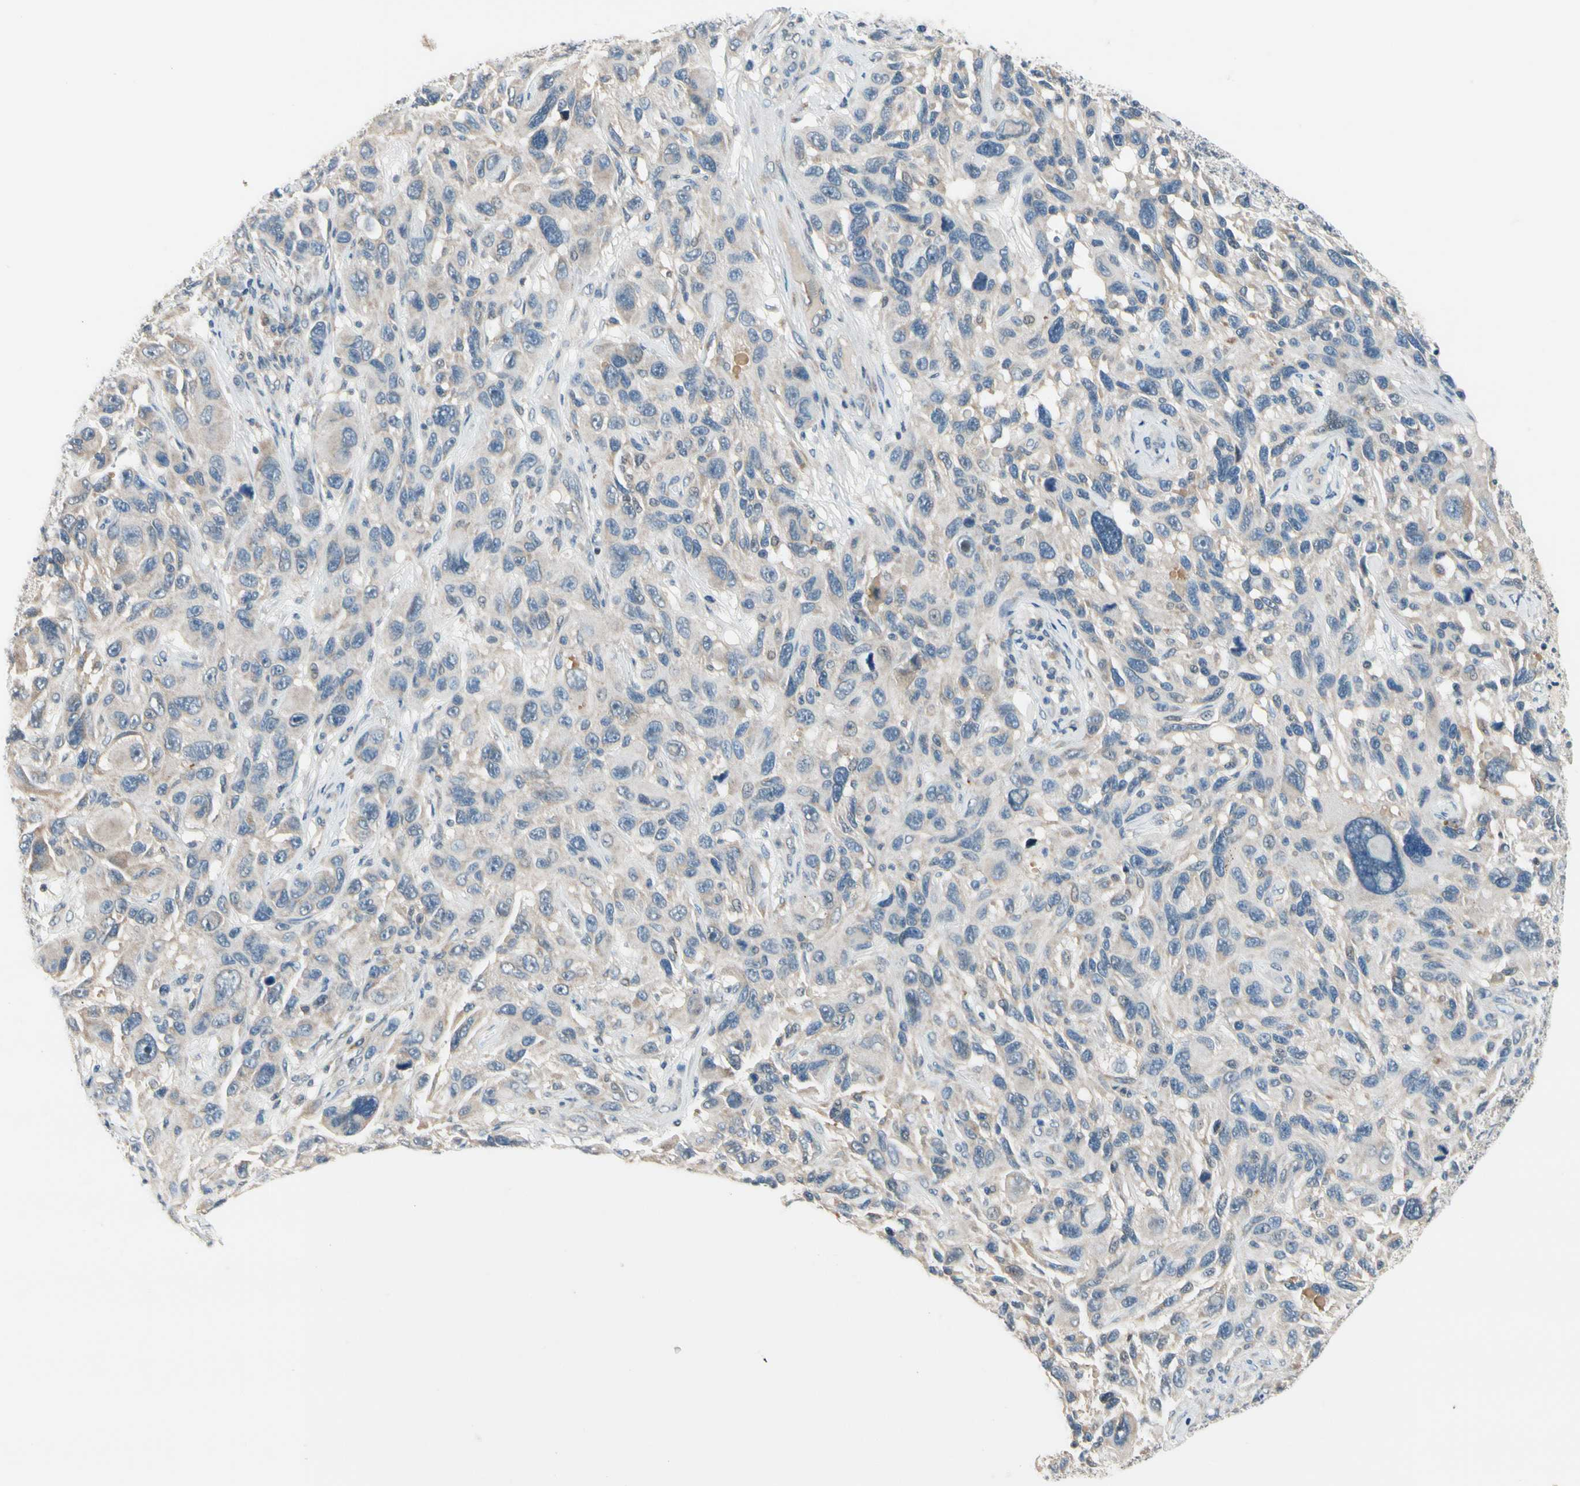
{"staining": {"intensity": "weak", "quantity": "<25%", "location": "cytoplasmic/membranous"}, "tissue": "melanoma", "cell_type": "Tumor cells", "image_type": "cancer", "snomed": [{"axis": "morphology", "description": "Malignant melanoma, NOS"}, {"axis": "topography", "description": "Skin"}], "caption": "Histopathology image shows no protein expression in tumor cells of malignant melanoma tissue.", "gene": "PIP5K1B", "patient": {"sex": "male", "age": 53}}